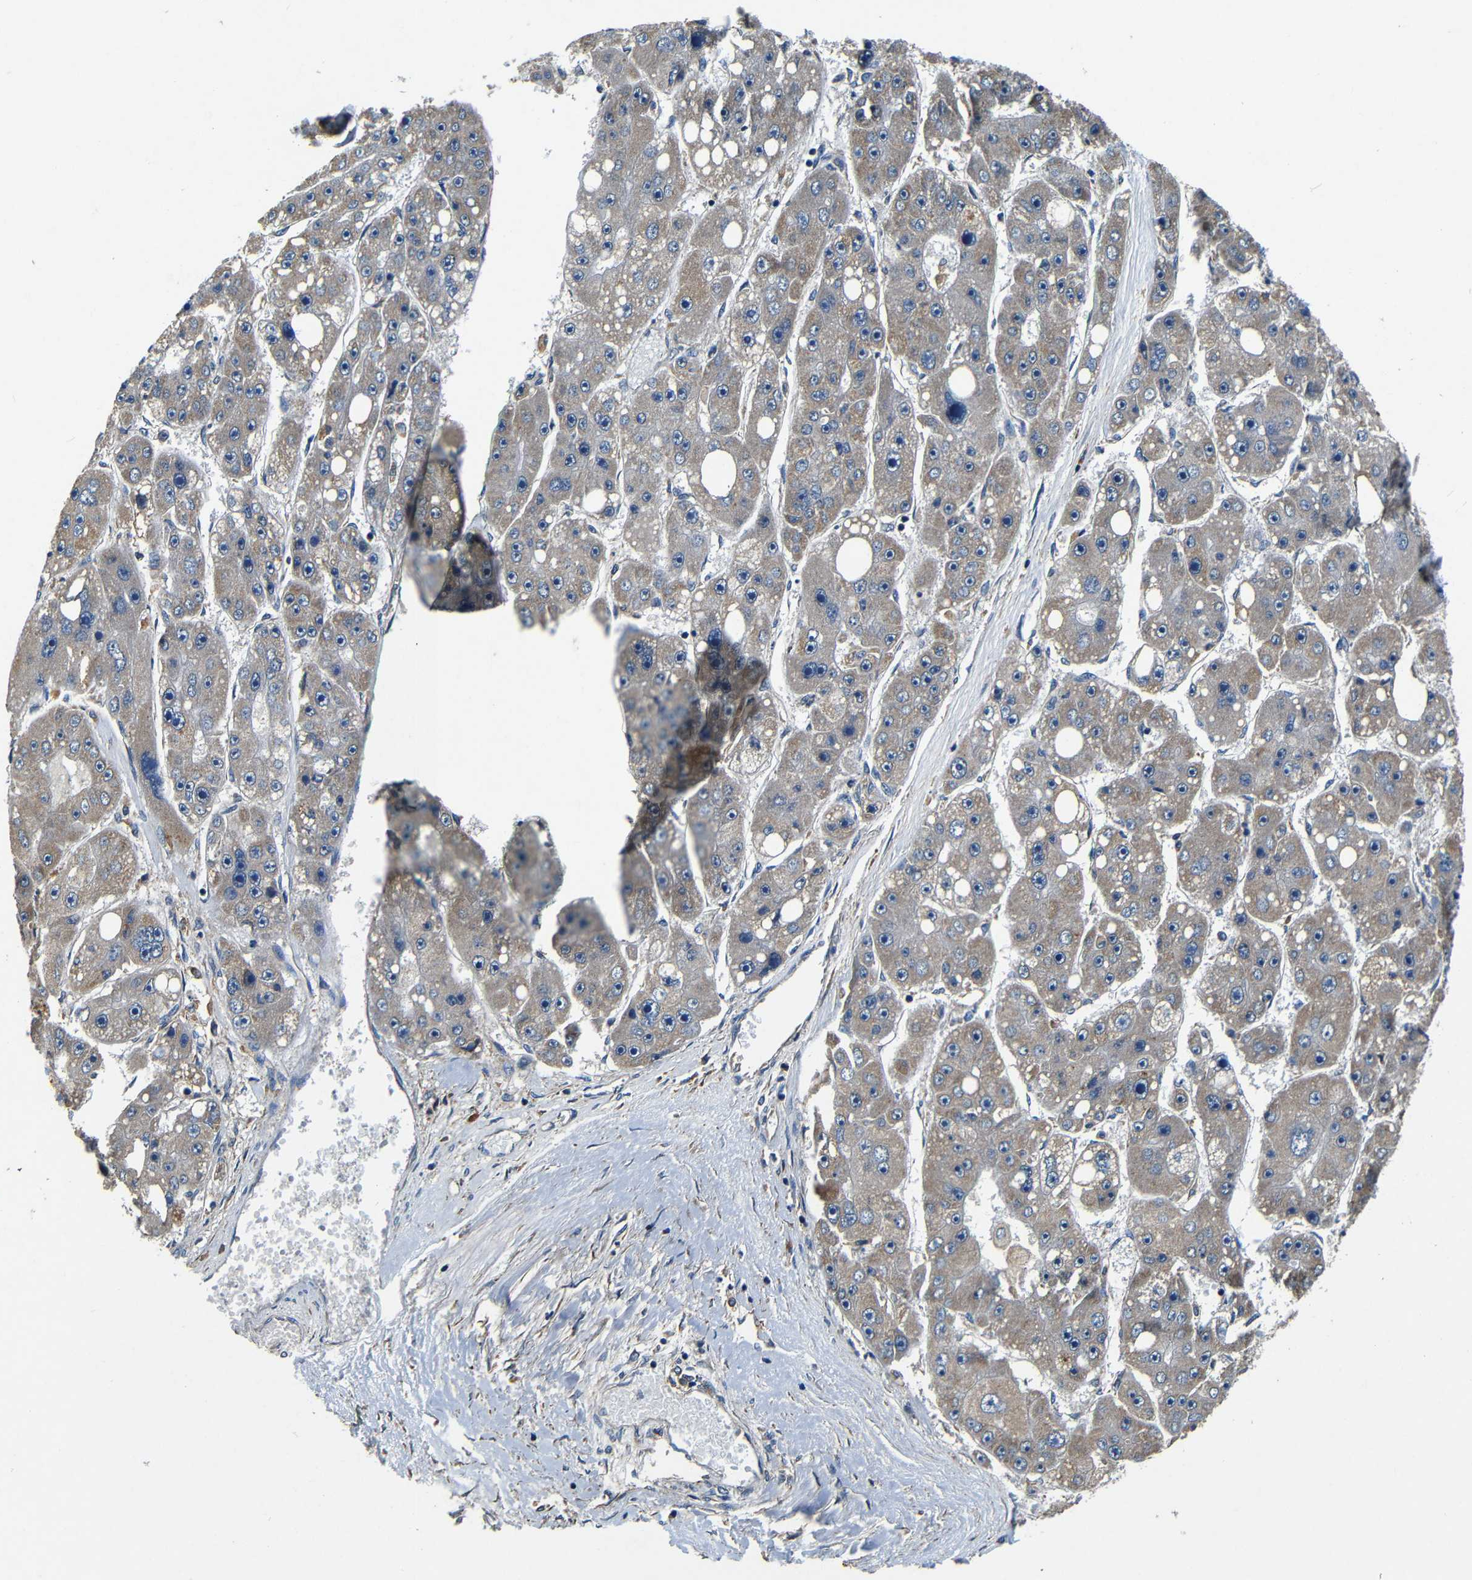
{"staining": {"intensity": "negative", "quantity": "none", "location": "none"}, "tissue": "liver cancer", "cell_type": "Tumor cells", "image_type": "cancer", "snomed": [{"axis": "morphology", "description": "Carcinoma, Hepatocellular, NOS"}, {"axis": "topography", "description": "Liver"}], "caption": "DAB immunohistochemical staining of liver cancer reveals no significant positivity in tumor cells.", "gene": "MTX1", "patient": {"sex": "female", "age": 61}}